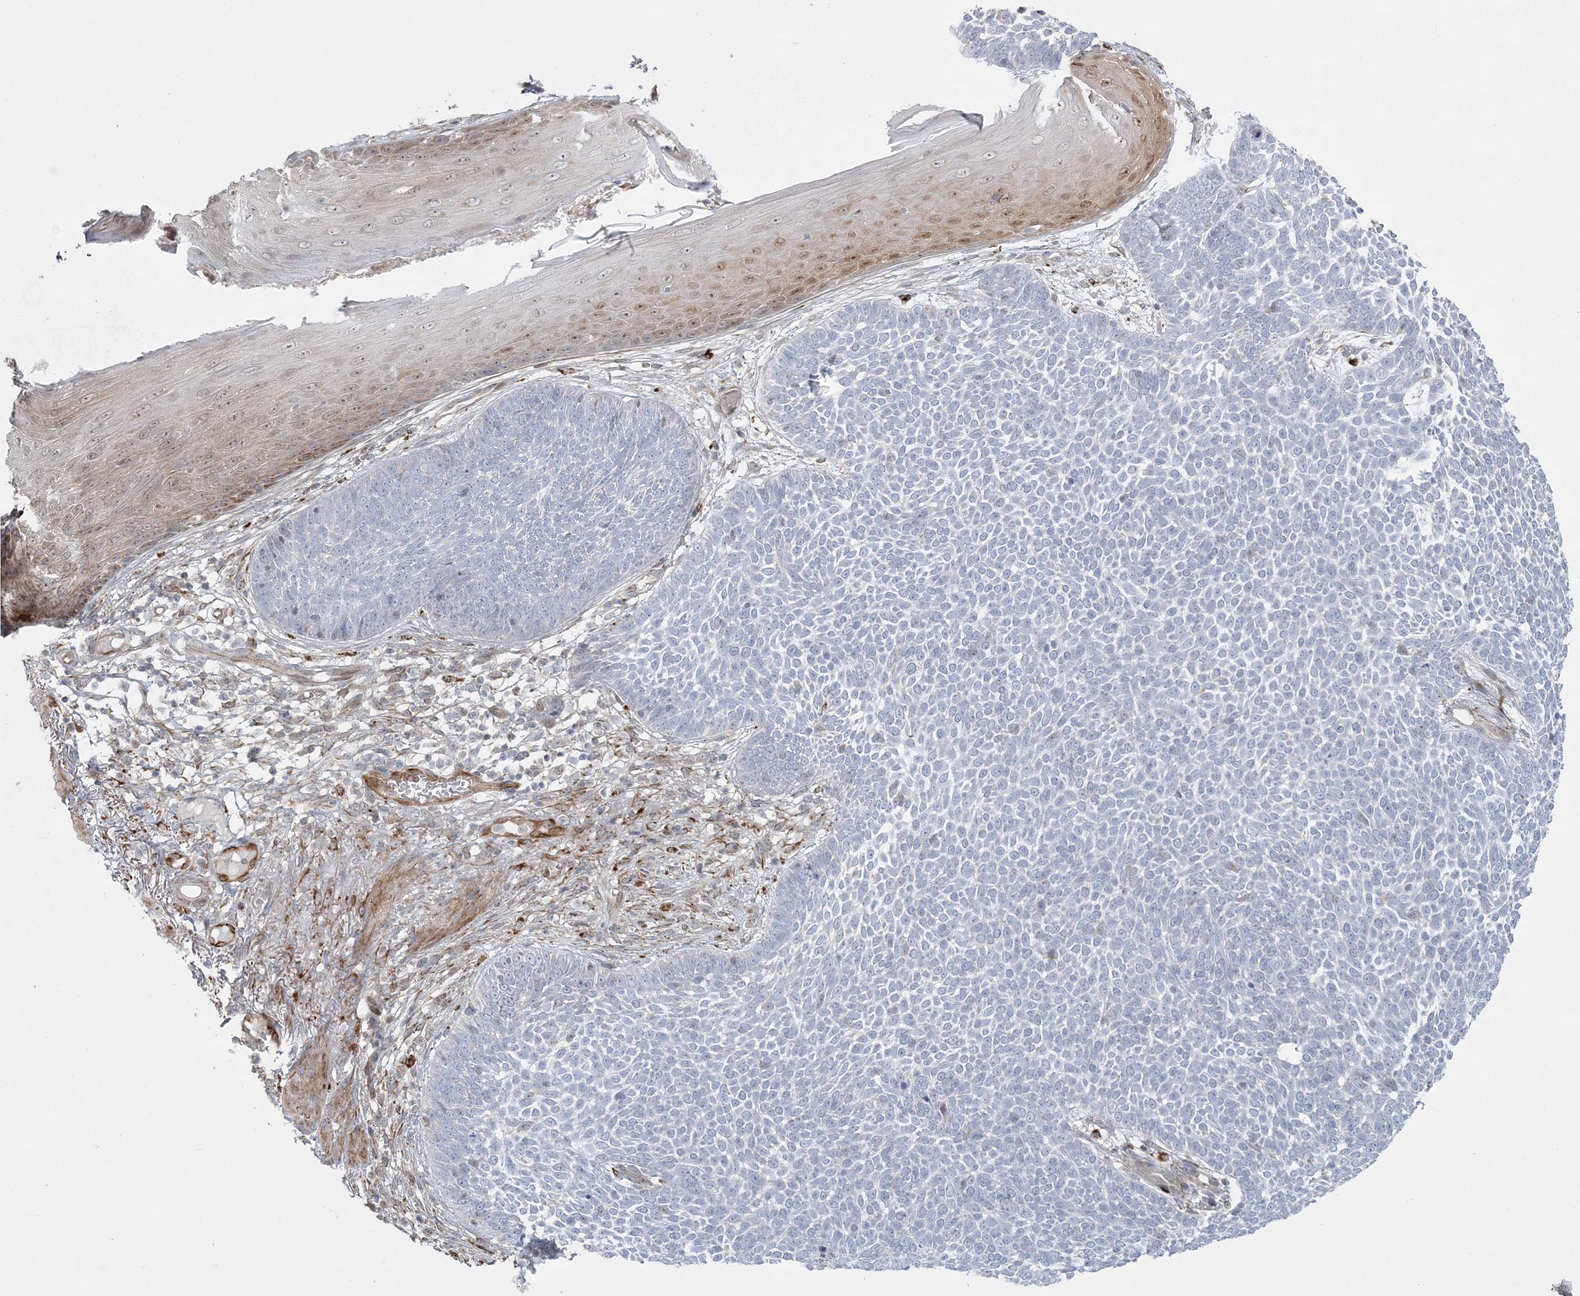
{"staining": {"intensity": "negative", "quantity": "none", "location": "none"}, "tissue": "skin cancer", "cell_type": "Tumor cells", "image_type": "cancer", "snomed": [{"axis": "morphology", "description": "Normal tissue, NOS"}, {"axis": "morphology", "description": "Basal cell carcinoma"}, {"axis": "topography", "description": "Skin"}], "caption": "High magnification brightfield microscopy of basal cell carcinoma (skin) stained with DAB (brown) and counterstained with hematoxylin (blue): tumor cells show no significant expression. (Immunohistochemistry, brightfield microscopy, high magnification).", "gene": "INPP1", "patient": {"sex": "male", "age": 64}}